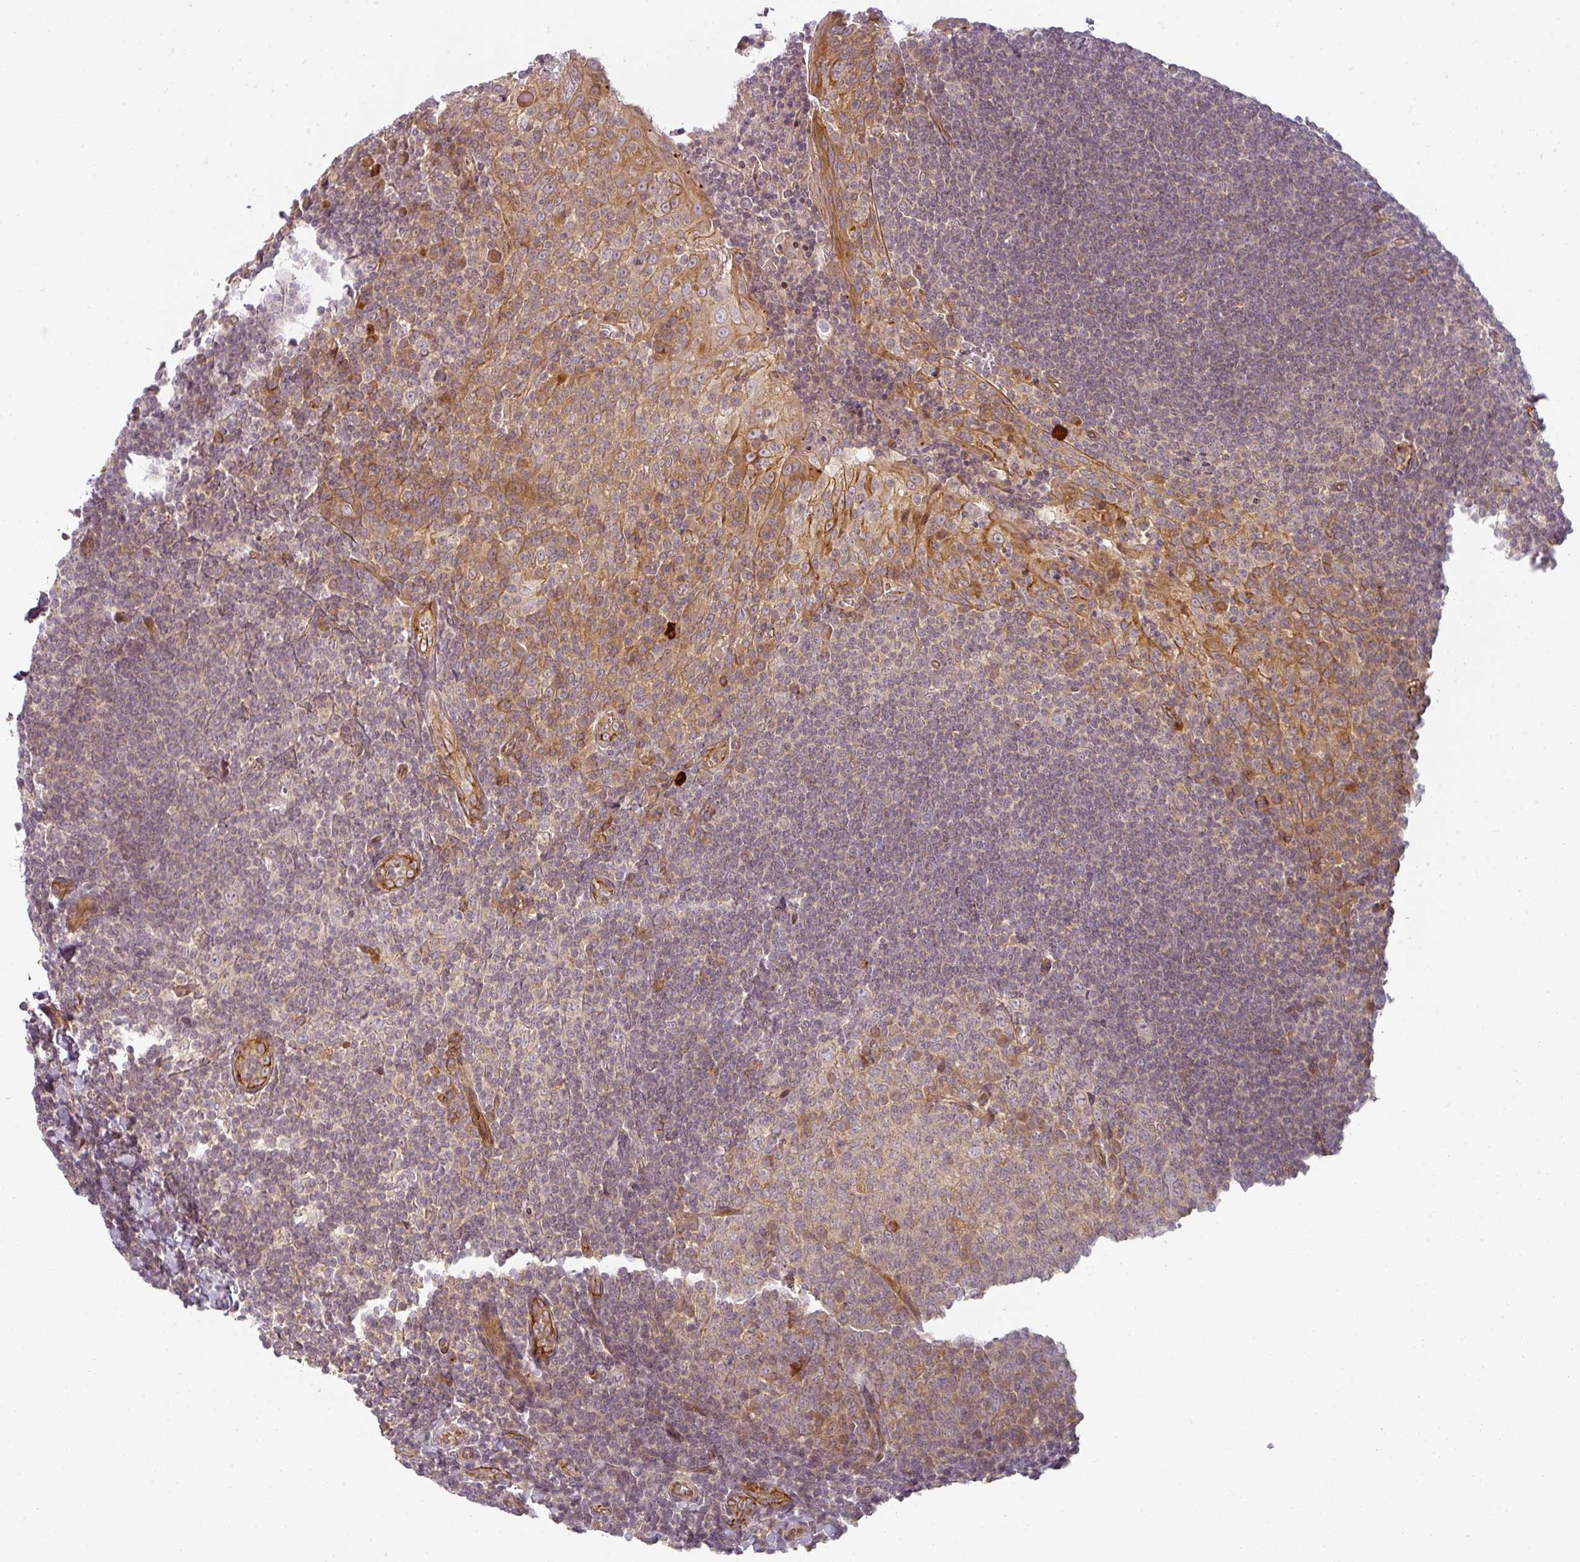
{"staining": {"intensity": "weak", "quantity": "25%-75%", "location": "cytoplasmic/membranous"}, "tissue": "tonsil", "cell_type": "Germinal center cells", "image_type": "normal", "snomed": [{"axis": "morphology", "description": "Normal tissue, NOS"}, {"axis": "topography", "description": "Tonsil"}], "caption": "Weak cytoplasmic/membranous staining is seen in about 25%-75% of germinal center cells in unremarkable tonsil.", "gene": "CNOT1", "patient": {"sex": "male", "age": 27}}